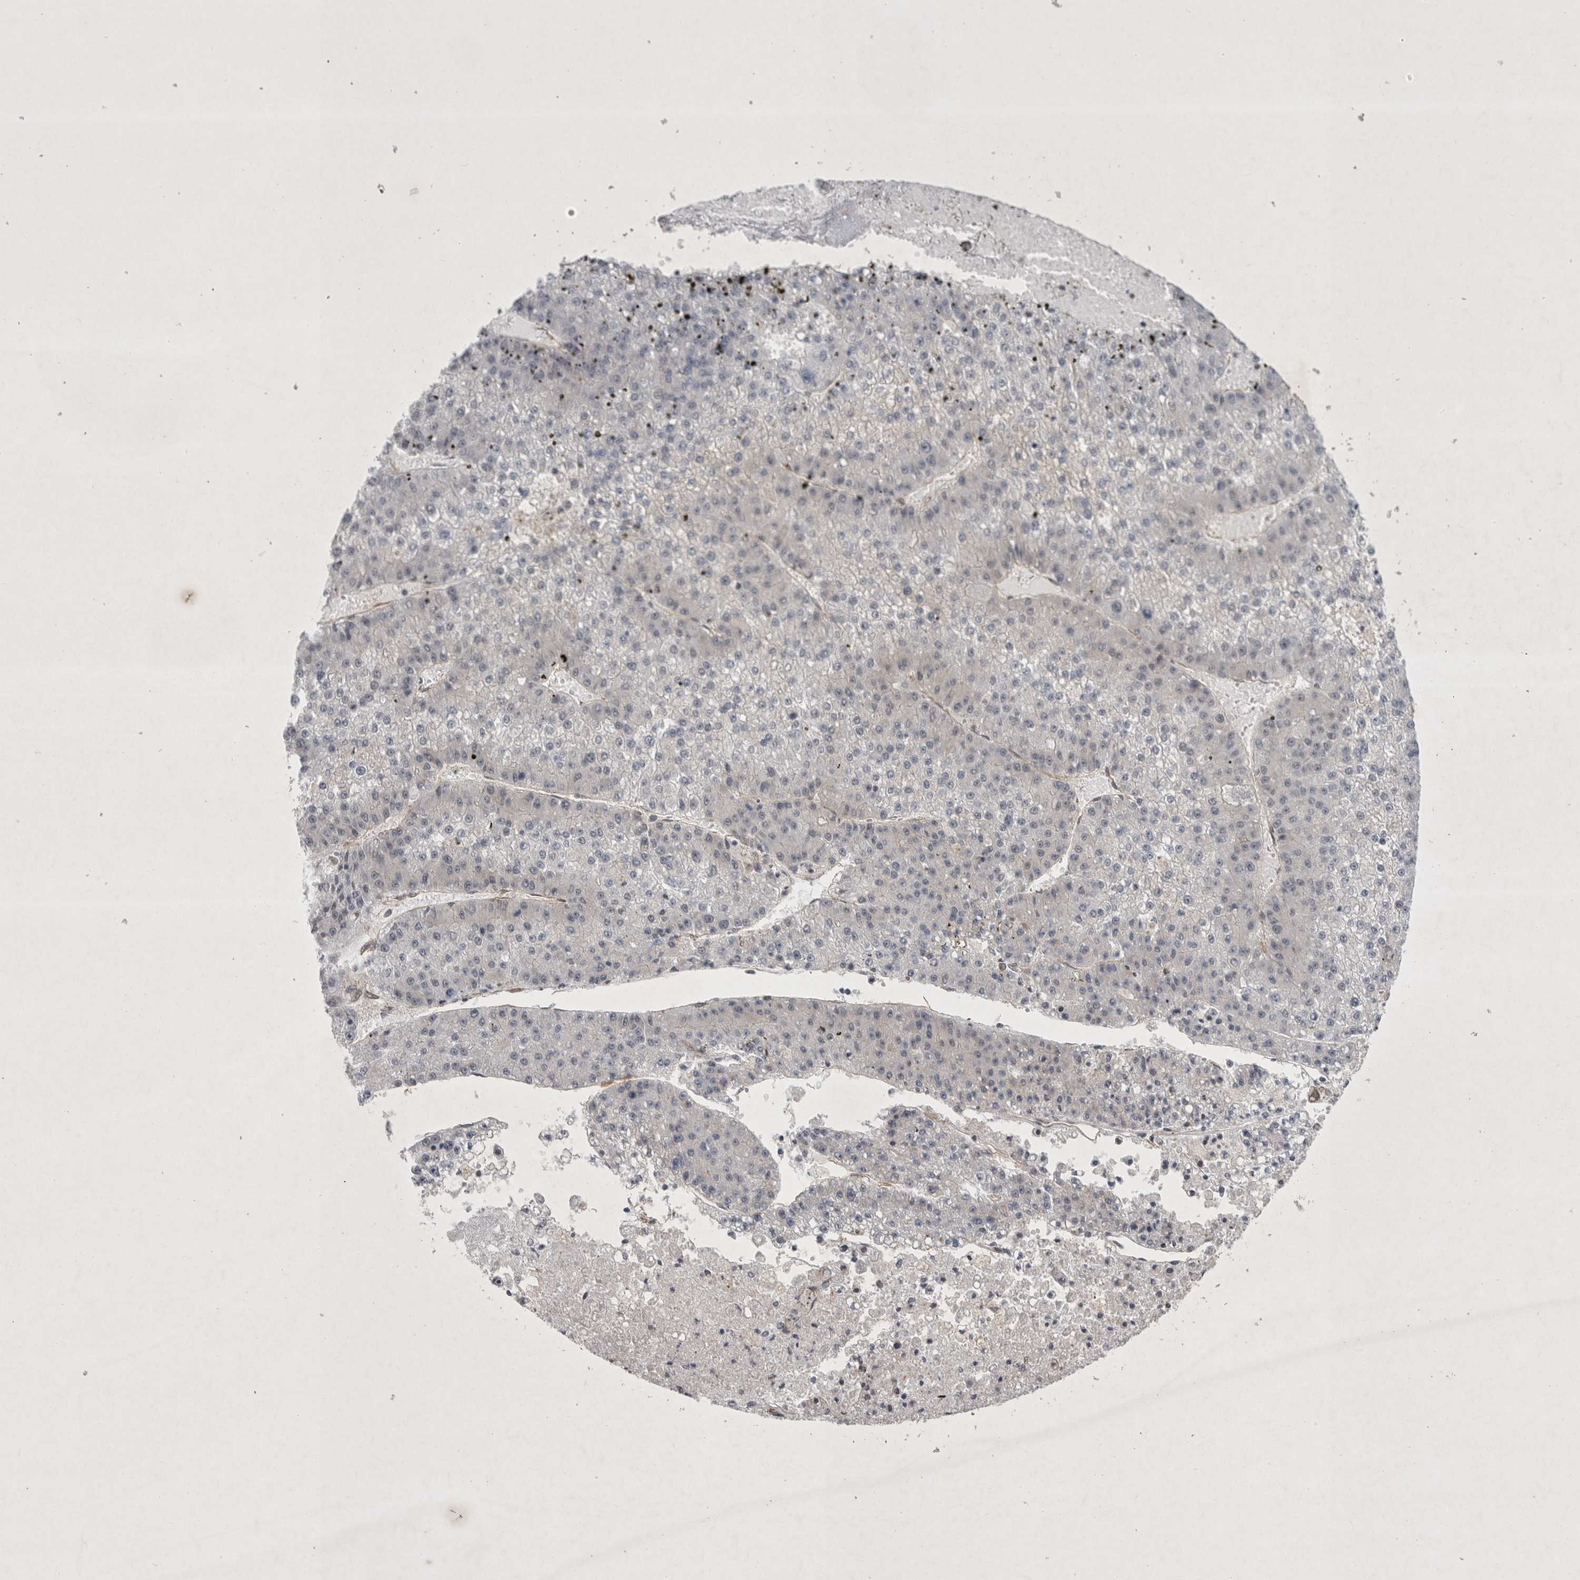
{"staining": {"intensity": "negative", "quantity": "none", "location": "none"}, "tissue": "liver cancer", "cell_type": "Tumor cells", "image_type": "cancer", "snomed": [{"axis": "morphology", "description": "Carcinoma, Hepatocellular, NOS"}, {"axis": "topography", "description": "Liver"}], "caption": "Immunohistochemistry (IHC) histopathology image of neoplastic tissue: liver cancer (hepatocellular carcinoma) stained with DAB (3,3'-diaminobenzidine) displays no significant protein positivity in tumor cells.", "gene": "PARP11", "patient": {"sex": "female", "age": 73}}